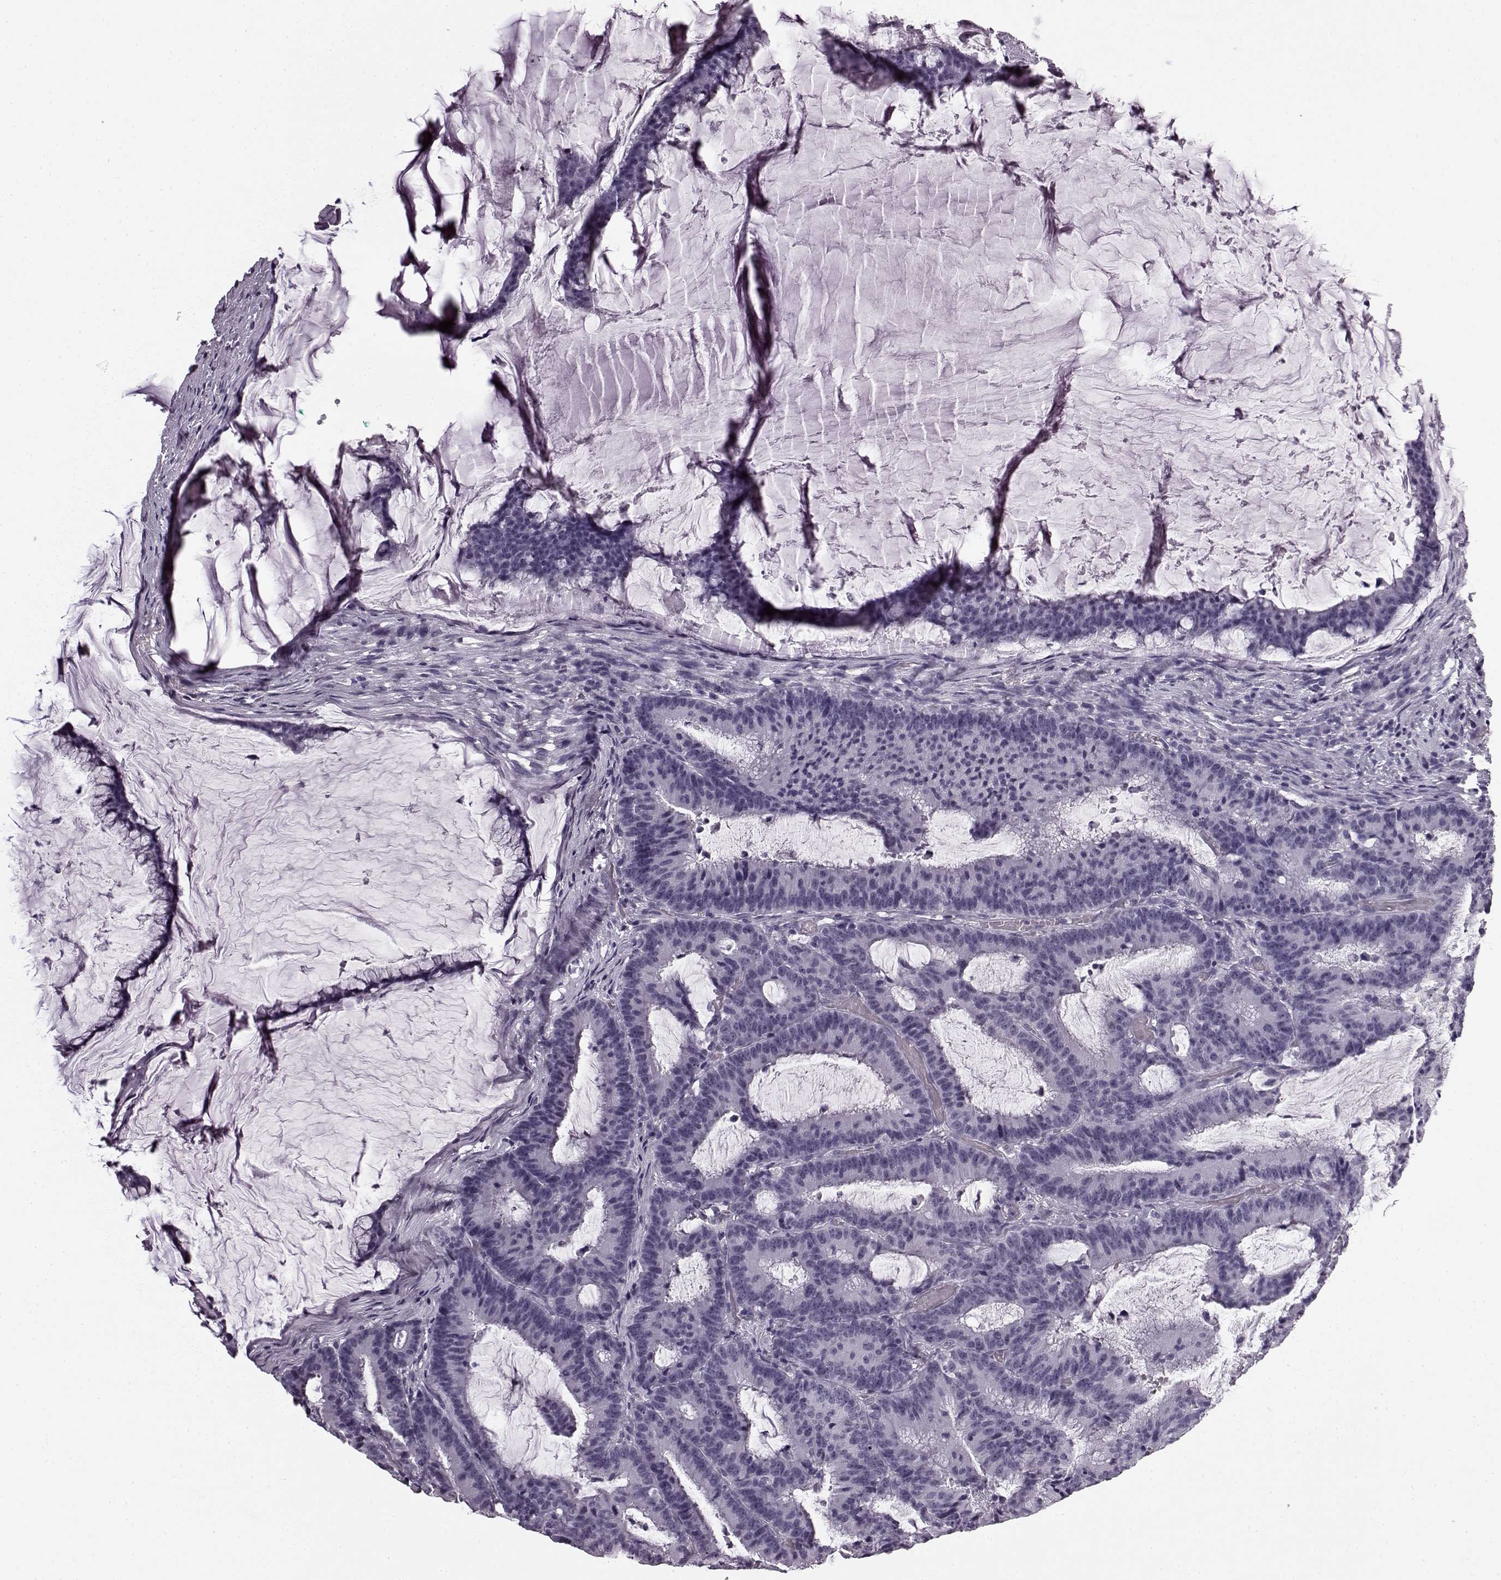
{"staining": {"intensity": "negative", "quantity": "none", "location": "none"}, "tissue": "colorectal cancer", "cell_type": "Tumor cells", "image_type": "cancer", "snomed": [{"axis": "morphology", "description": "Adenocarcinoma, NOS"}, {"axis": "topography", "description": "Colon"}], "caption": "Immunohistochemical staining of human colorectal cancer shows no significant staining in tumor cells. (DAB (3,3'-diaminobenzidine) immunohistochemistry (IHC) visualized using brightfield microscopy, high magnification).", "gene": "AIPL1", "patient": {"sex": "female", "age": 78}}